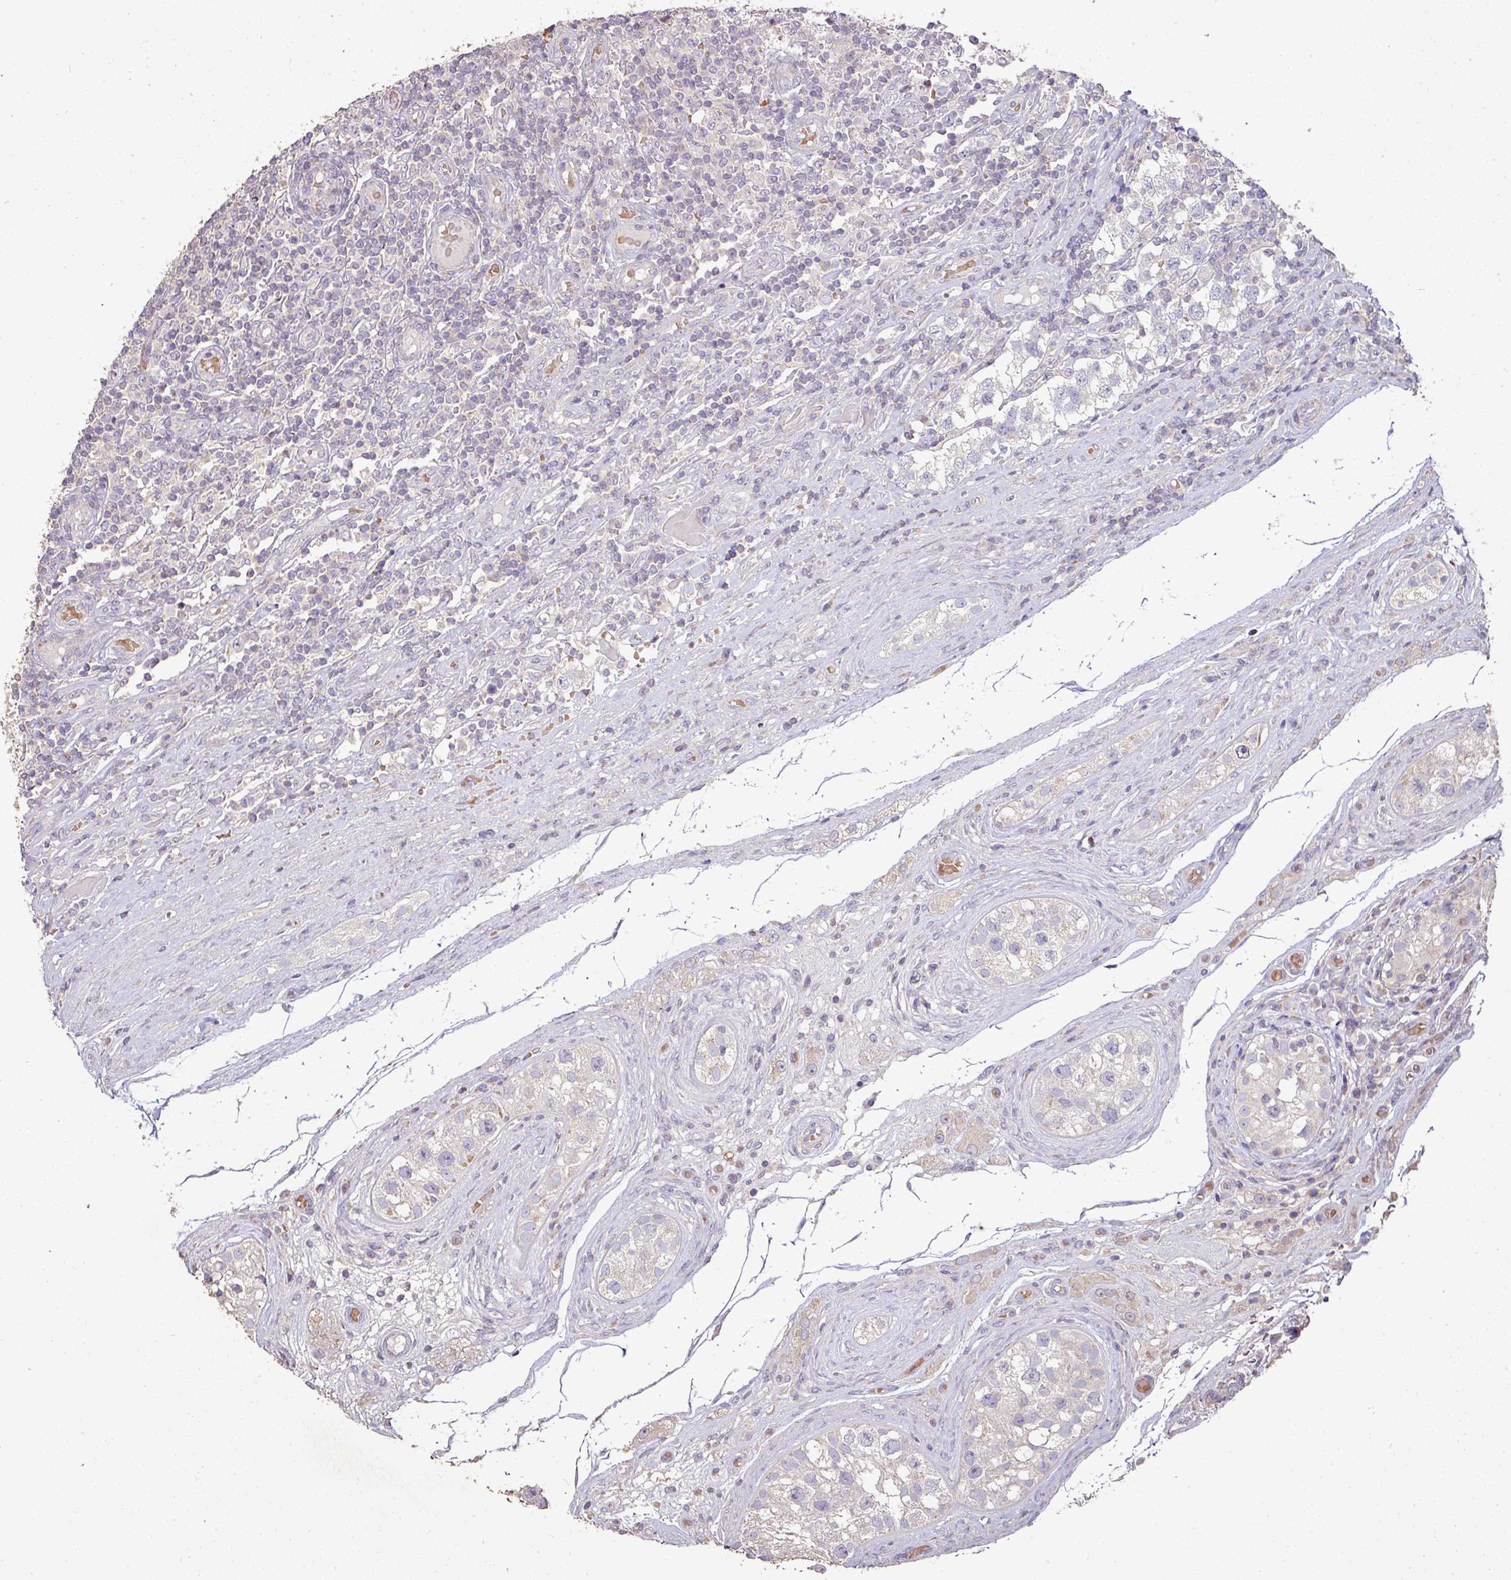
{"staining": {"intensity": "negative", "quantity": "none", "location": "none"}, "tissue": "testis cancer", "cell_type": "Tumor cells", "image_type": "cancer", "snomed": [{"axis": "morphology", "description": "Seminoma, NOS"}, {"axis": "topography", "description": "Testis"}], "caption": "Human testis seminoma stained for a protein using immunohistochemistry demonstrates no expression in tumor cells.", "gene": "RPL23A", "patient": {"sex": "male", "age": 34}}